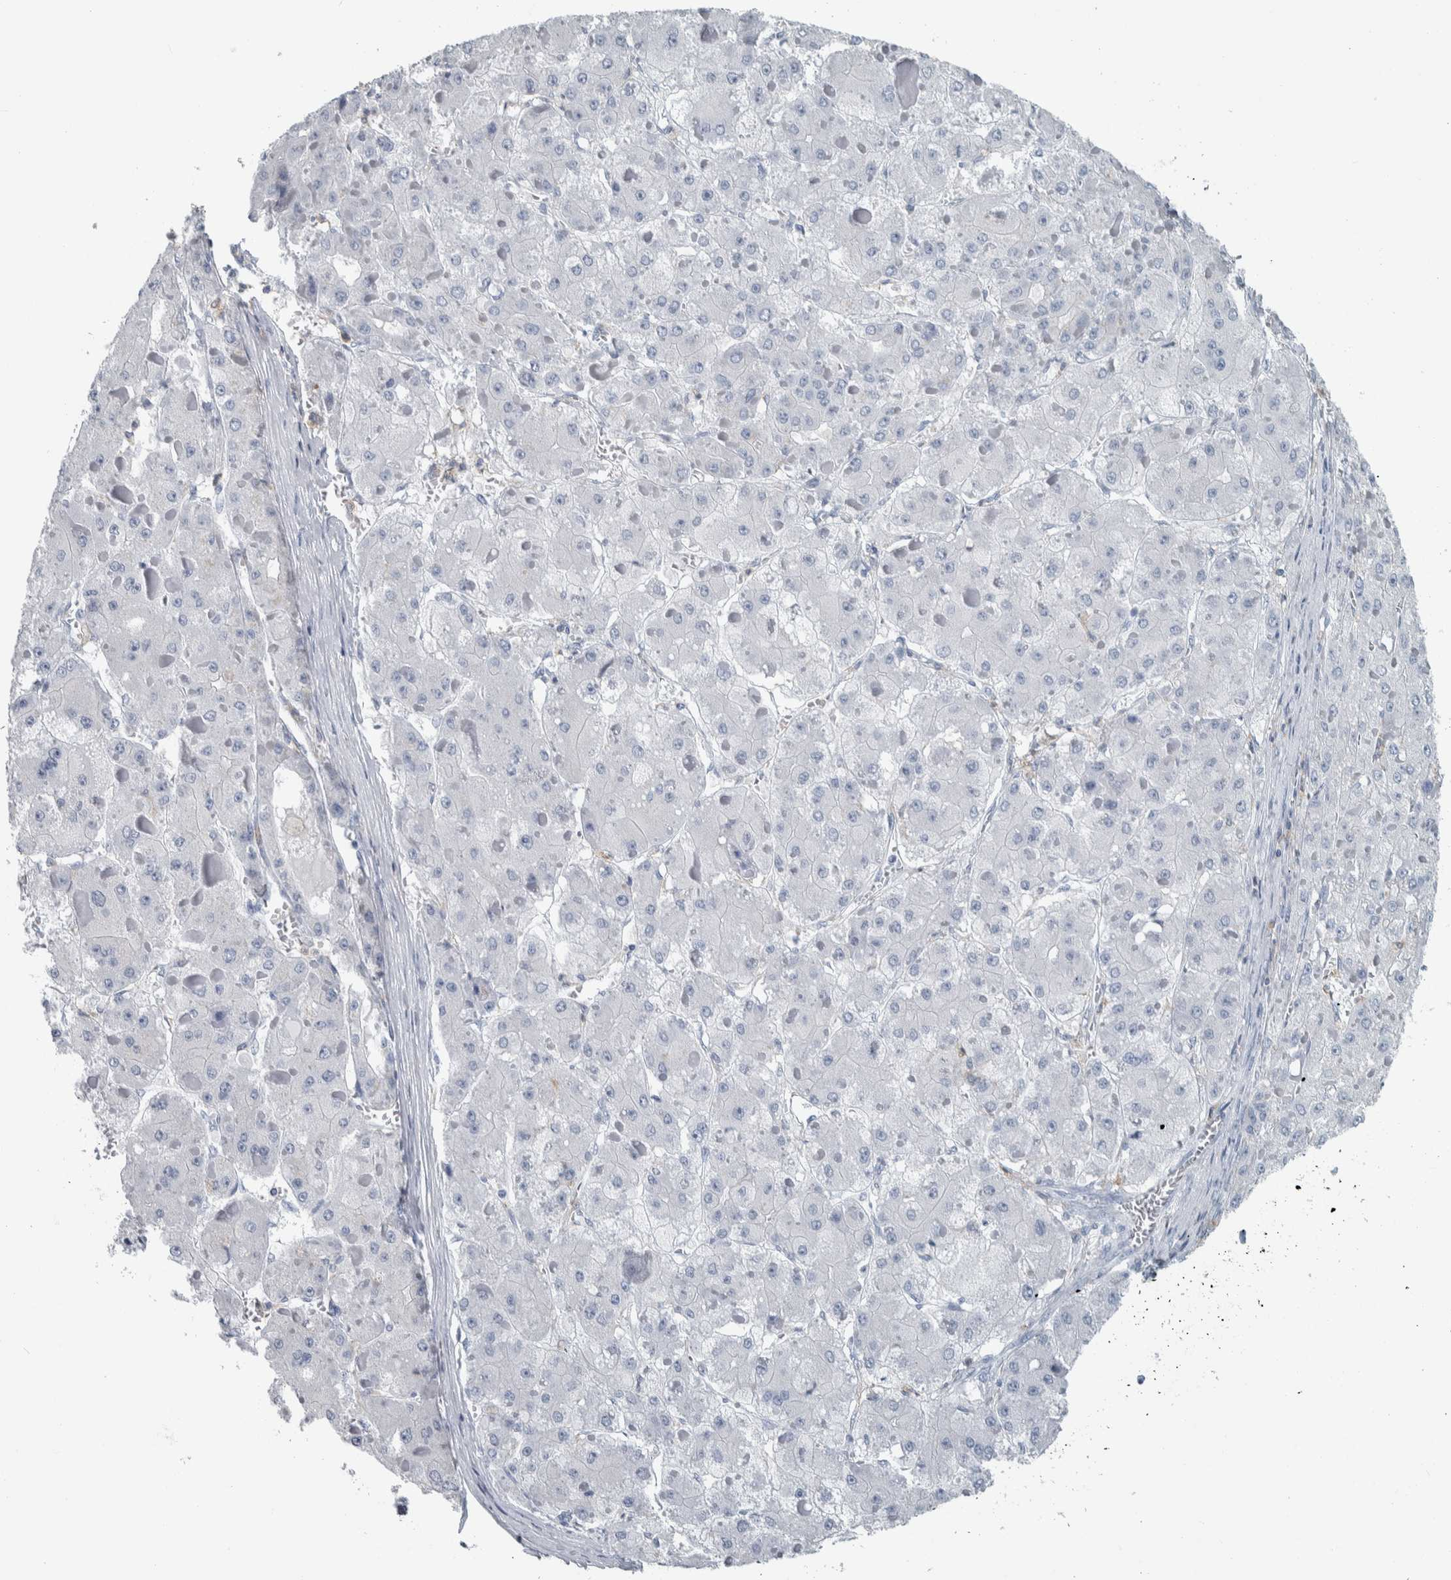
{"staining": {"intensity": "negative", "quantity": "none", "location": "none"}, "tissue": "liver cancer", "cell_type": "Tumor cells", "image_type": "cancer", "snomed": [{"axis": "morphology", "description": "Carcinoma, Hepatocellular, NOS"}, {"axis": "topography", "description": "Liver"}], "caption": "Hepatocellular carcinoma (liver) was stained to show a protein in brown. There is no significant expression in tumor cells.", "gene": "SKAP2", "patient": {"sex": "female", "age": 73}}